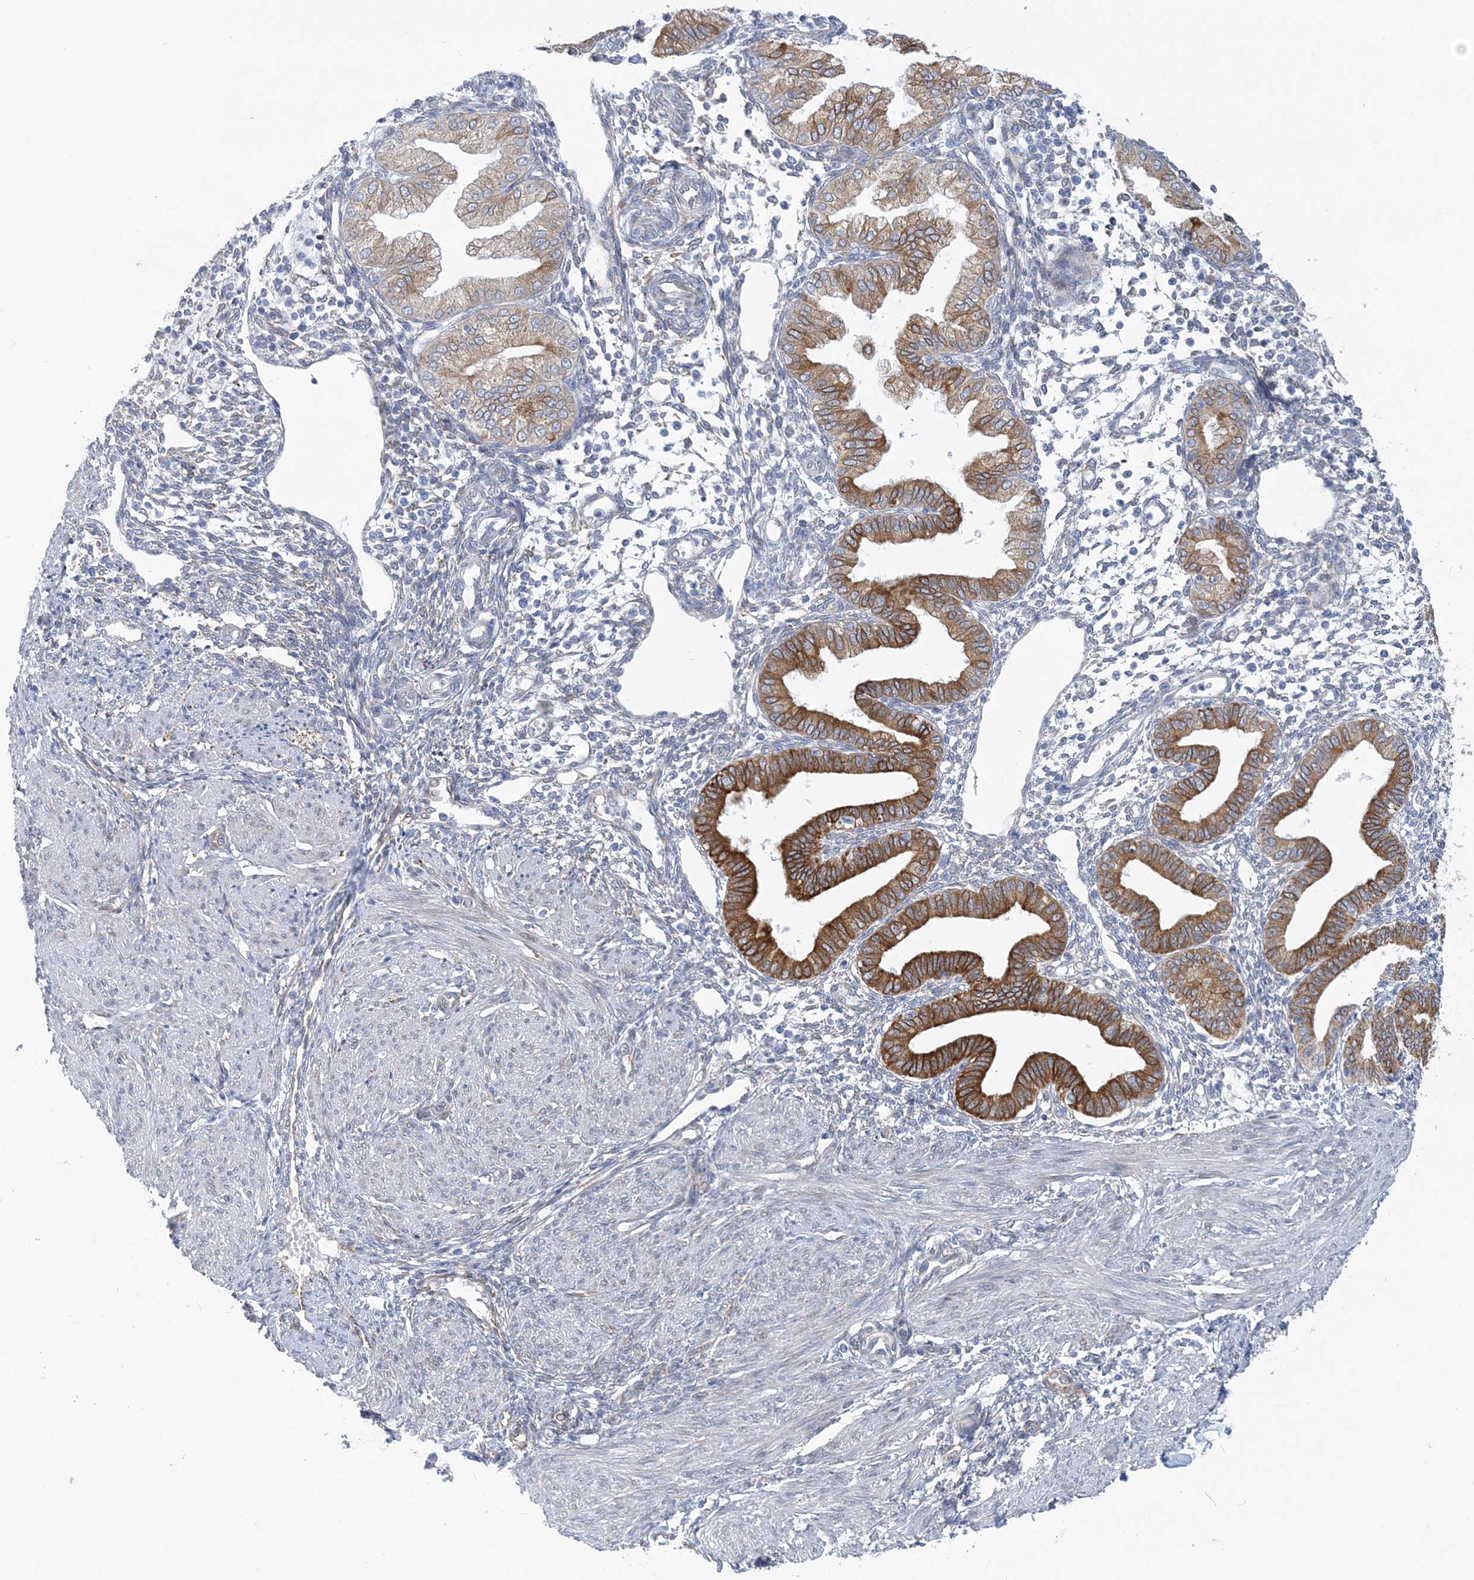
{"staining": {"intensity": "negative", "quantity": "none", "location": "none"}, "tissue": "endometrium", "cell_type": "Cells in endometrial stroma", "image_type": "normal", "snomed": [{"axis": "morphology", "description": "Normal tissue, NOS"}, {"axis": "topography", "description": "Endometrium"}], "caption": "Cells in endometrial stroma are negative for protein expression in benign human endometrium. The staining is performed using DAB brown chromogen with nuclei counter-stained in using hematoxylin.", "gene": "PLEKHG4B", "patient": {"sex": "female", "age": 53}}